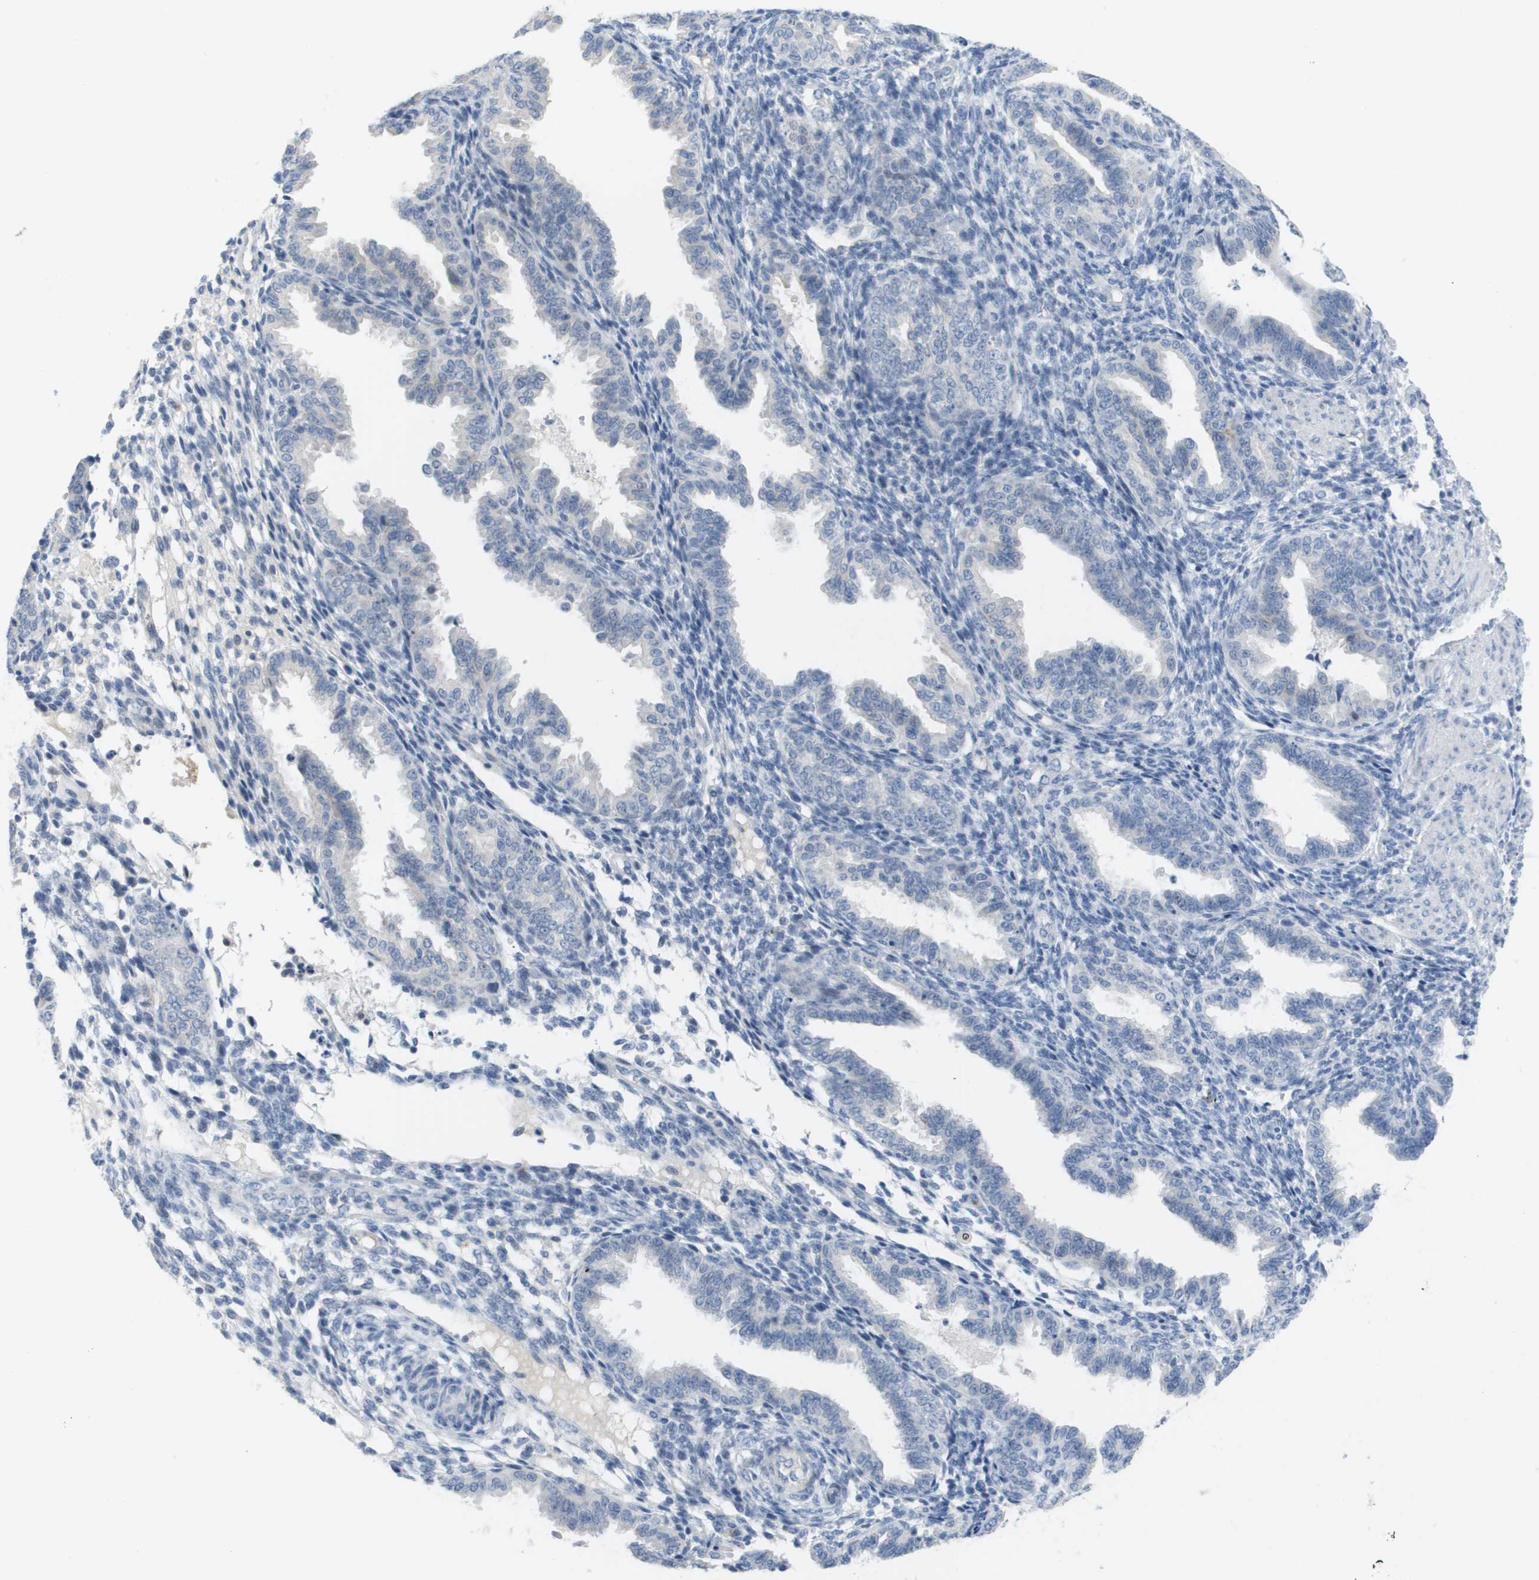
{"staining": {"intensity": "negative", "quantity": "none", "location": "none"}, "tissue": "endometrium", "cell_type": "Cells in endometrial stroma", "image_type": "normal", "snomed": [{"axis": "morphology", "description": "Normal tissue, NOS"}, {"axis": "topography", "description": "Endometrium"}], "caption": "A high-resolution micrograph shows immunohistochemistry (IHC) staining of benign endometrium, which demonstrates no significant staining in cells in endometrial stroma. (Stains: DAB immunohistochemistry (IHC) with hematoxylin counter stain, Microscopy: brightfield microscopy at high magnification).", "gene": "PDE4A", "patient": {"sex": "female", "age": 33}}